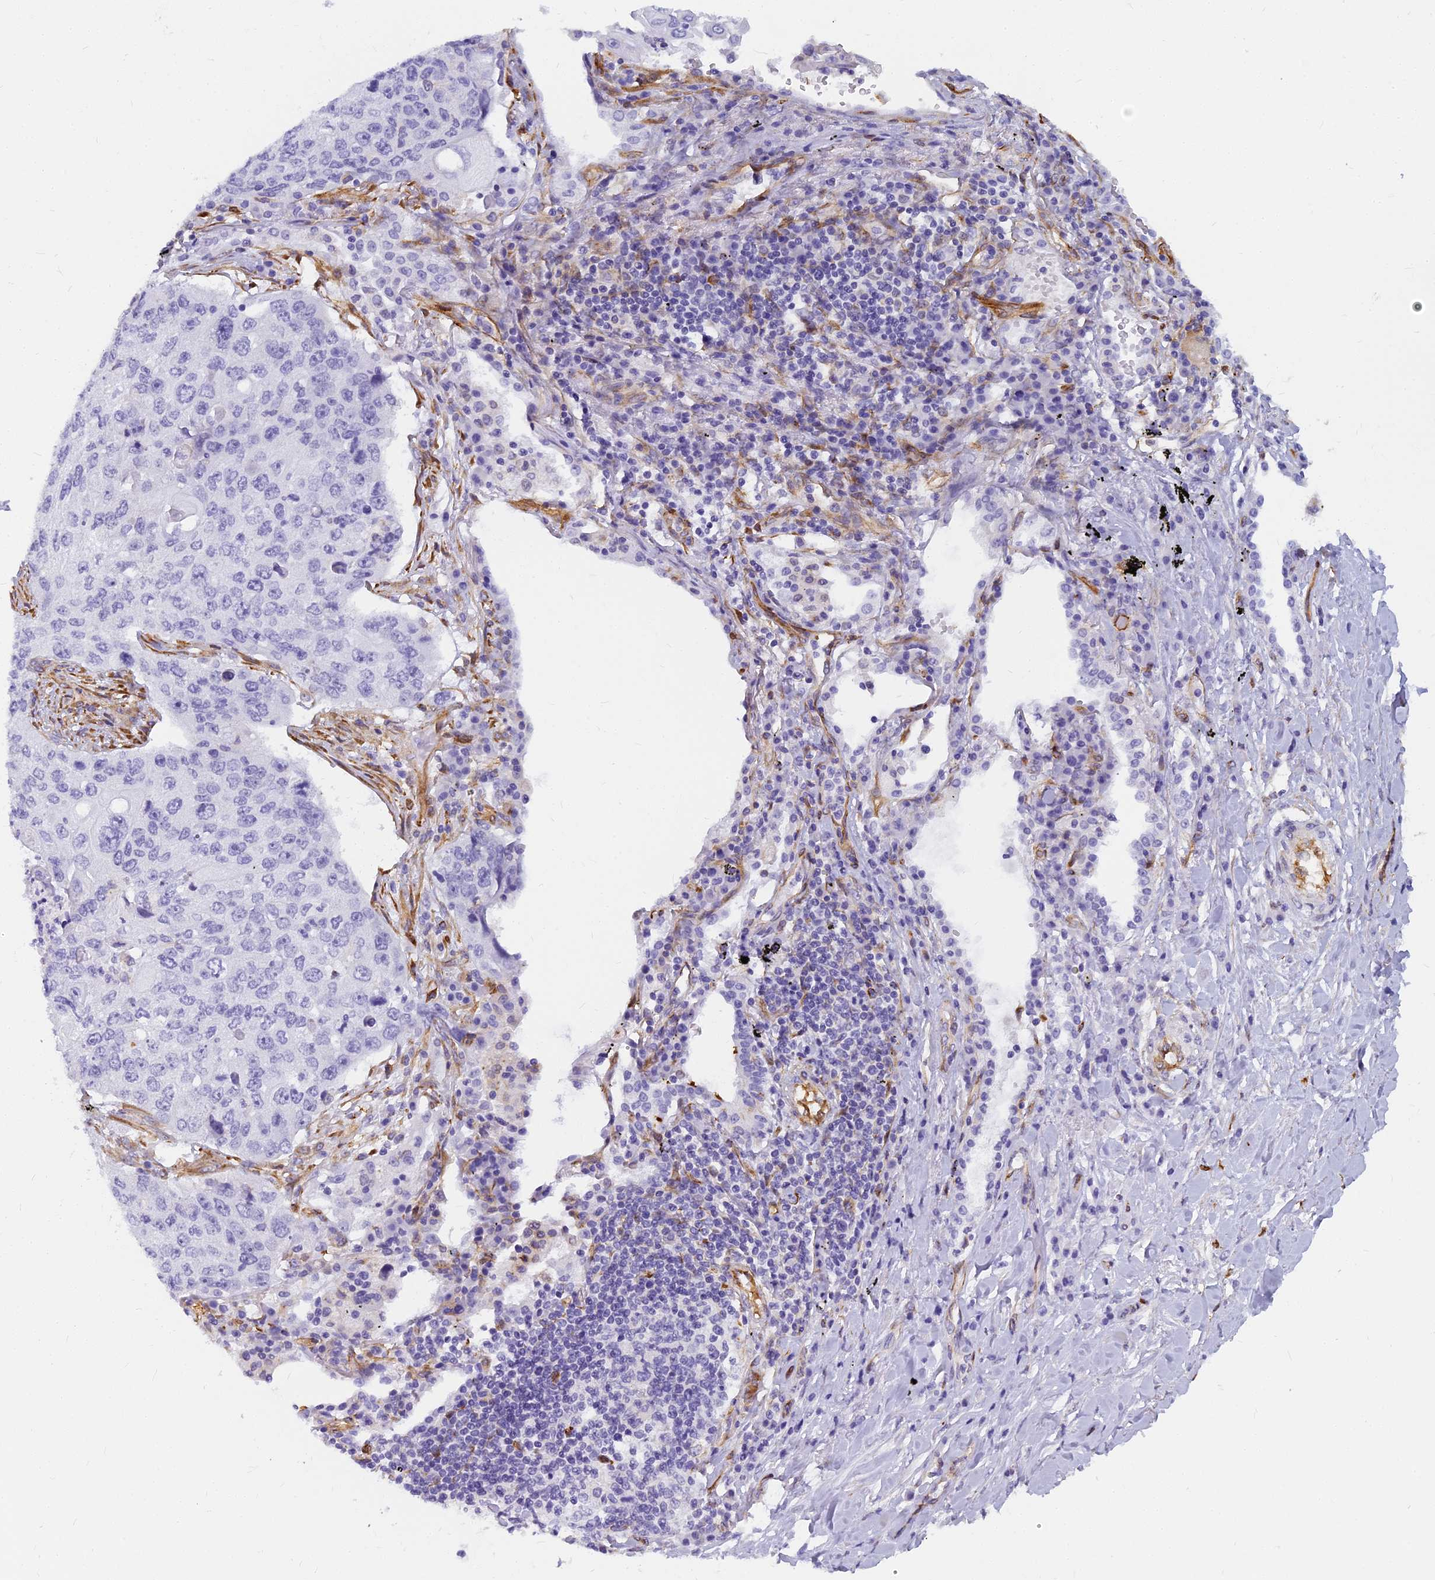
{"staining": {"intensity": "negative", "quantity": "none", "location": "none"}, "tissue": "lung cancer", "cell_type": "Tumor cells", "image_type": "cancer", "snomed": [{"axis": "morphology", "description": "Squamous cell carcinoma, NOS"}, {"axis": "topography", "description": "Lung"}], "caption": "An immunohistochemistry (IHC) micrograph of lung cancer (squamous cell carcinoma) is shown. There is no staining in tumor cells of lung cancer (squamous cell carcinoma). Nuclei are stained in blue.", "gene": "EVI2A", "patient": {"sex": "female", "age": 63}}